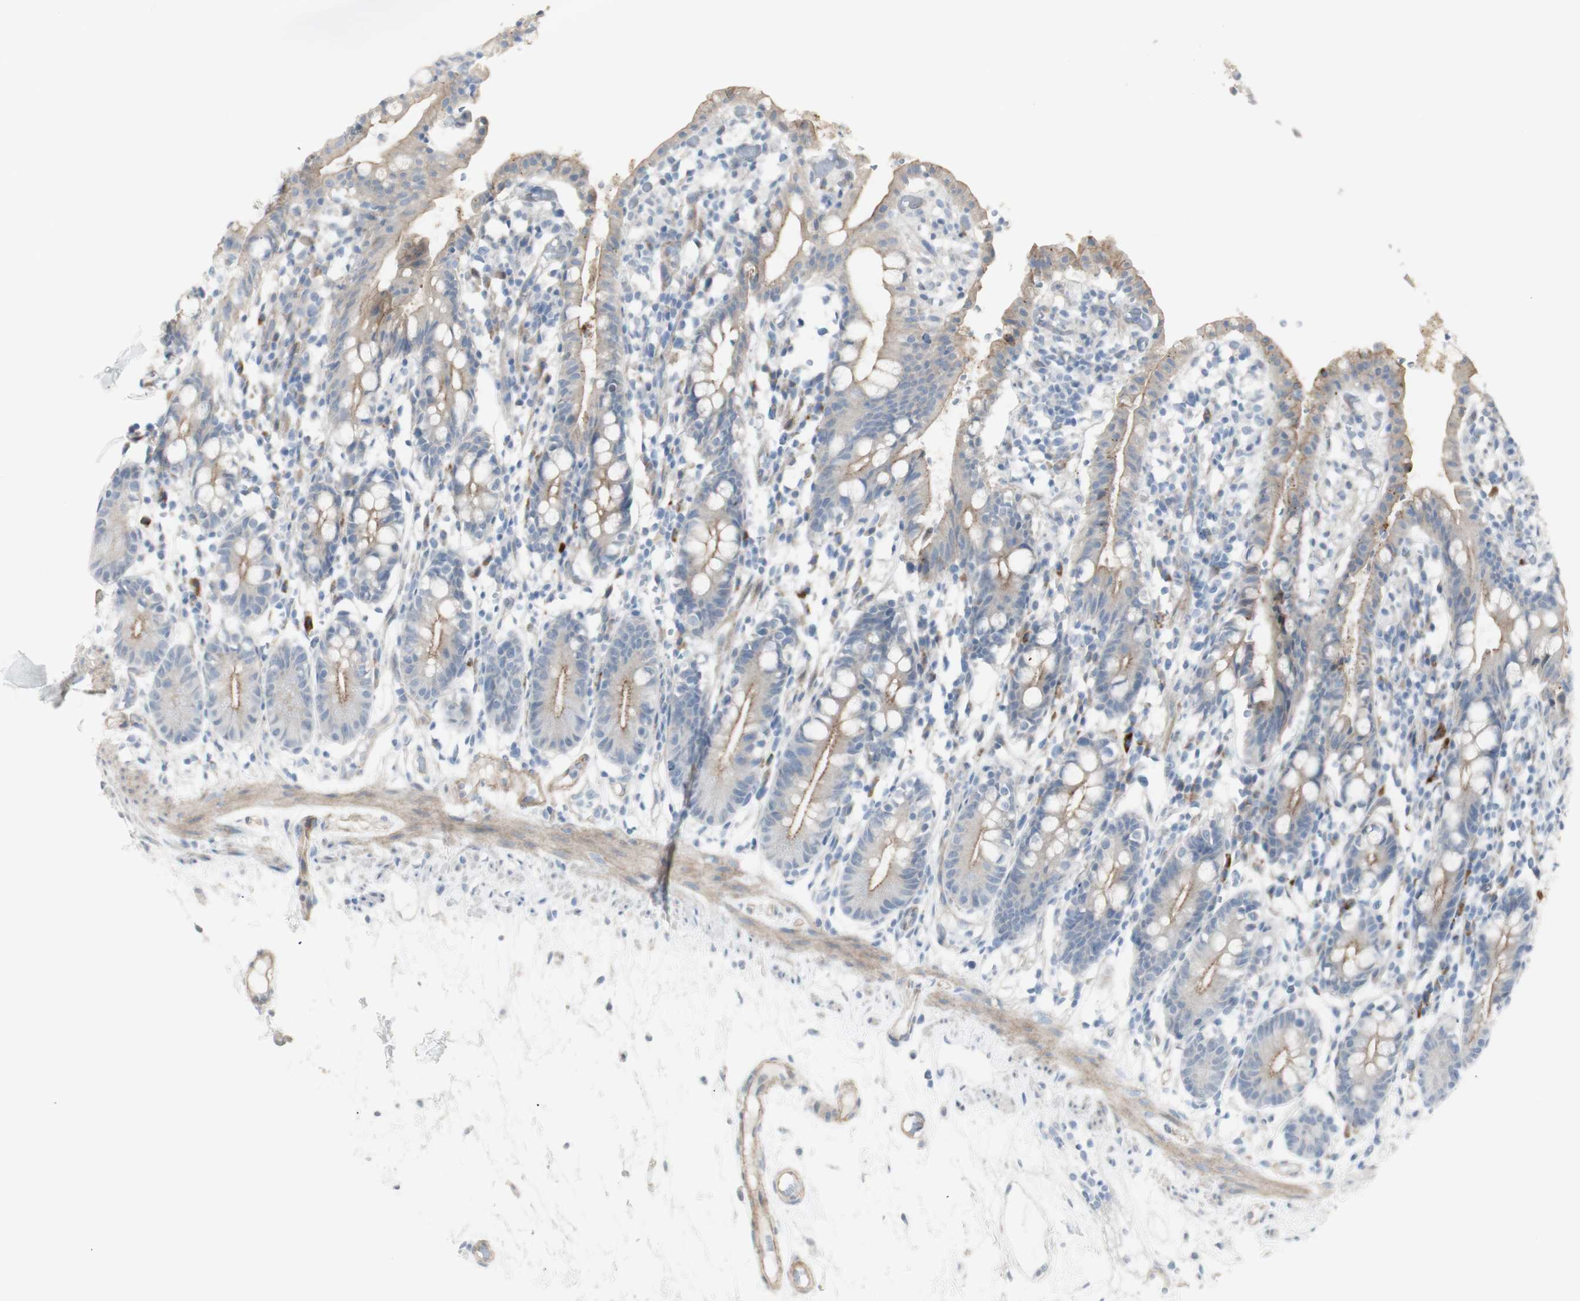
{"staining": {"intensity": "moderate", "quantity": ">75%", "location": "cytoplasmic/membranous"}, "tissue": "small intestine", "cell_type": "Glandular cells", "image_type": "normal", "snomed": [{"axis": "morphology", "description": "Normal tissue, NOS"}, {"axis": "morphology", "description": "Cystadenocarcinoma, serous, Metastatic site"}, {"axis": "topography", "description": "Small intestine"}], "caption": "Normal small intestine was stained to show a protein in brown. There is medium levels of moderate cytoplasmic/membranous positivity in approximately >75% of glandular cells. The staining is performed using DAB (3,3'-diaminobenzidine) brown chromogen to label protein expression. The nuclei are counter-stained blue using hematoxylin.", "gene": "NDST4", "patient": {"sex": "female", "age": 61}}